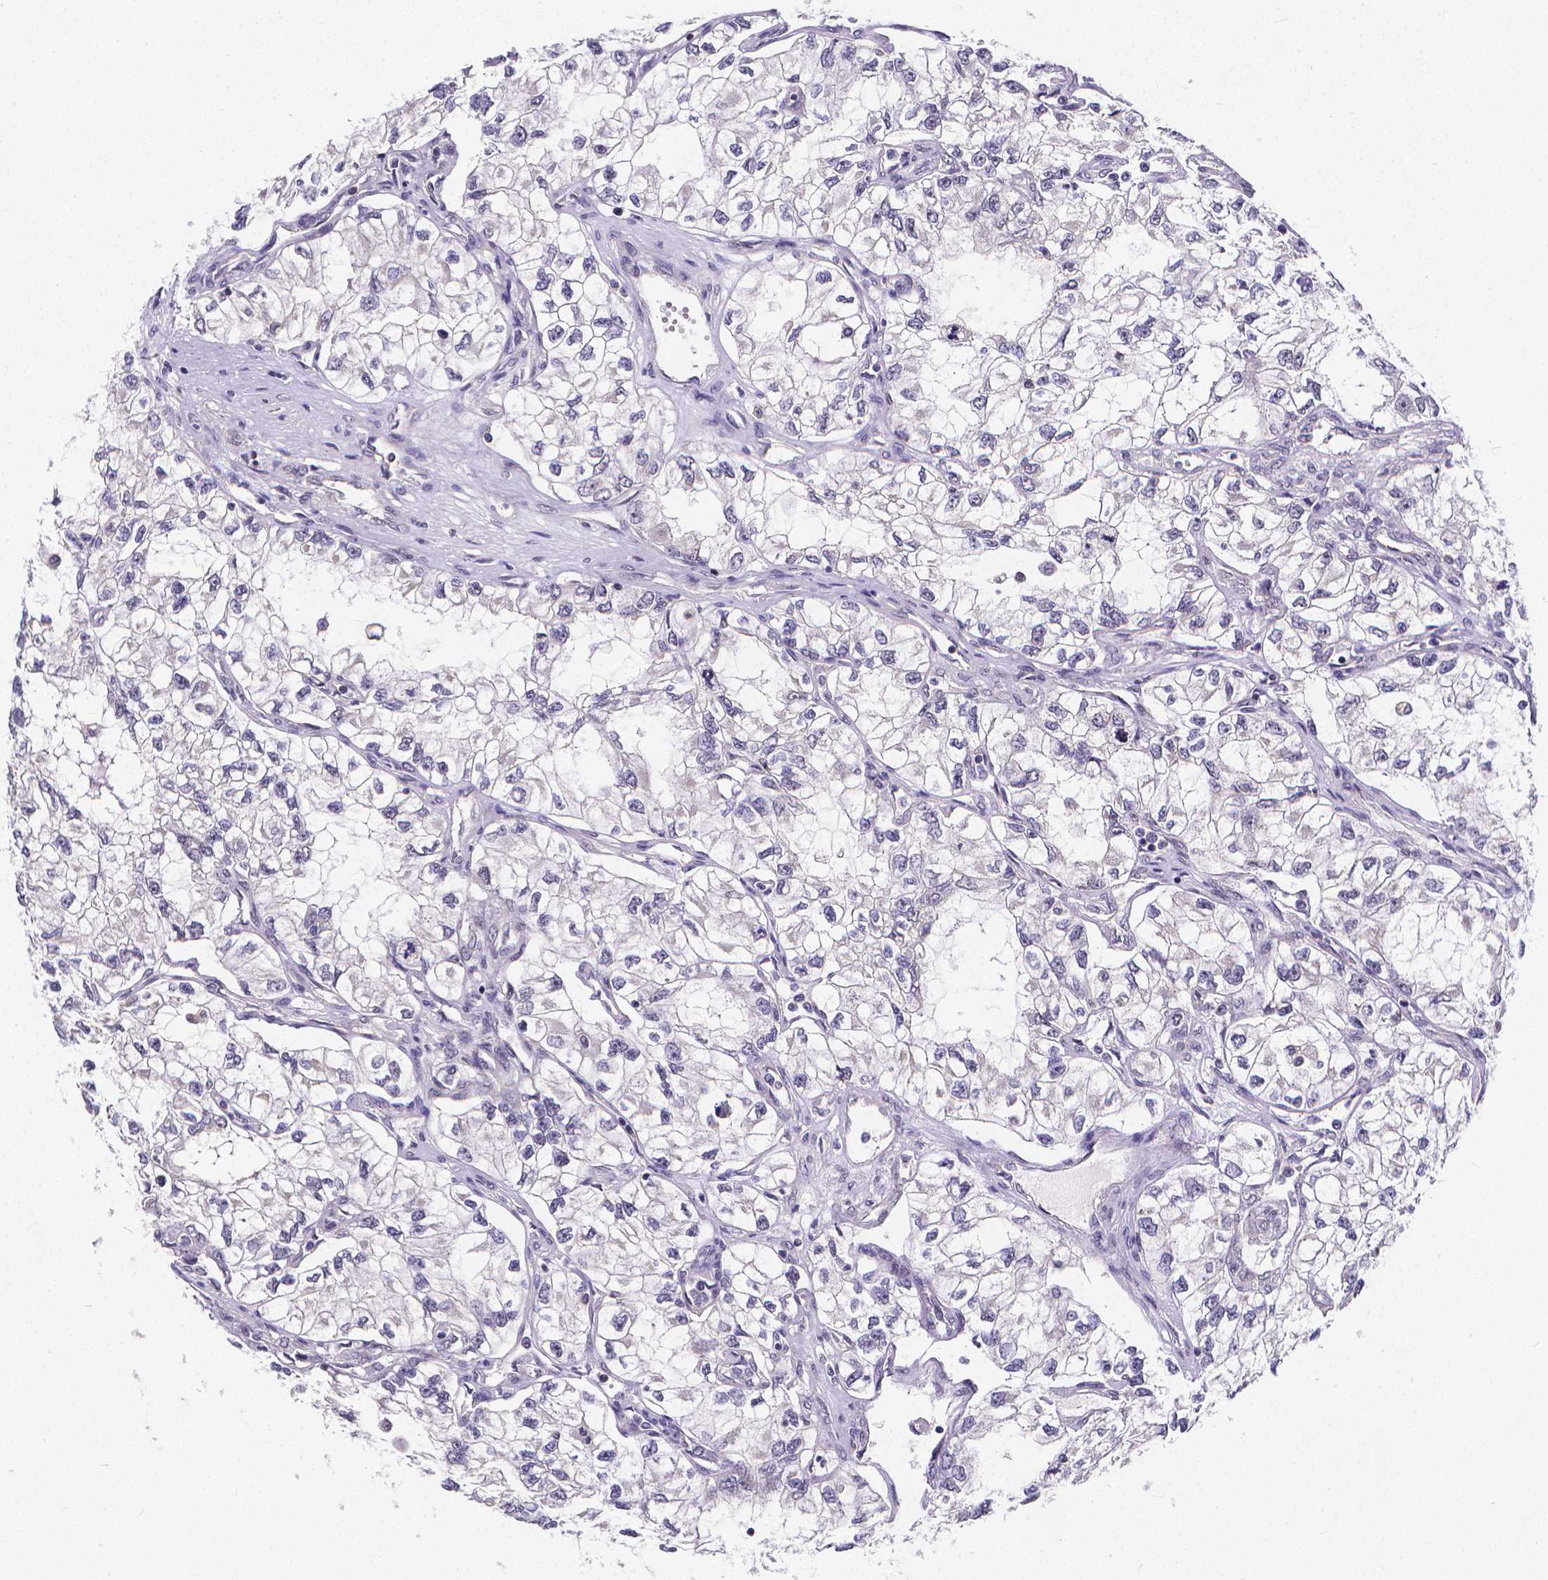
{"staining": {"intensity": "negative", "quantity": "none", "location": "none"}, "tissue": "renal cancer", "cell_type": "Tumor cells", "image_type": "cancer", "snomed": [{"axis": "morphology", "description": "Adenocarcinoma, NOS"}, {"axis": "topography", "description": "Kidney"}], "caption": "Immunohistochemical staining of renal cancer demonstrates no significant expression in tumor cells.", "gene": "GLRB", "patient": {"sex": "female", "age": 59}}